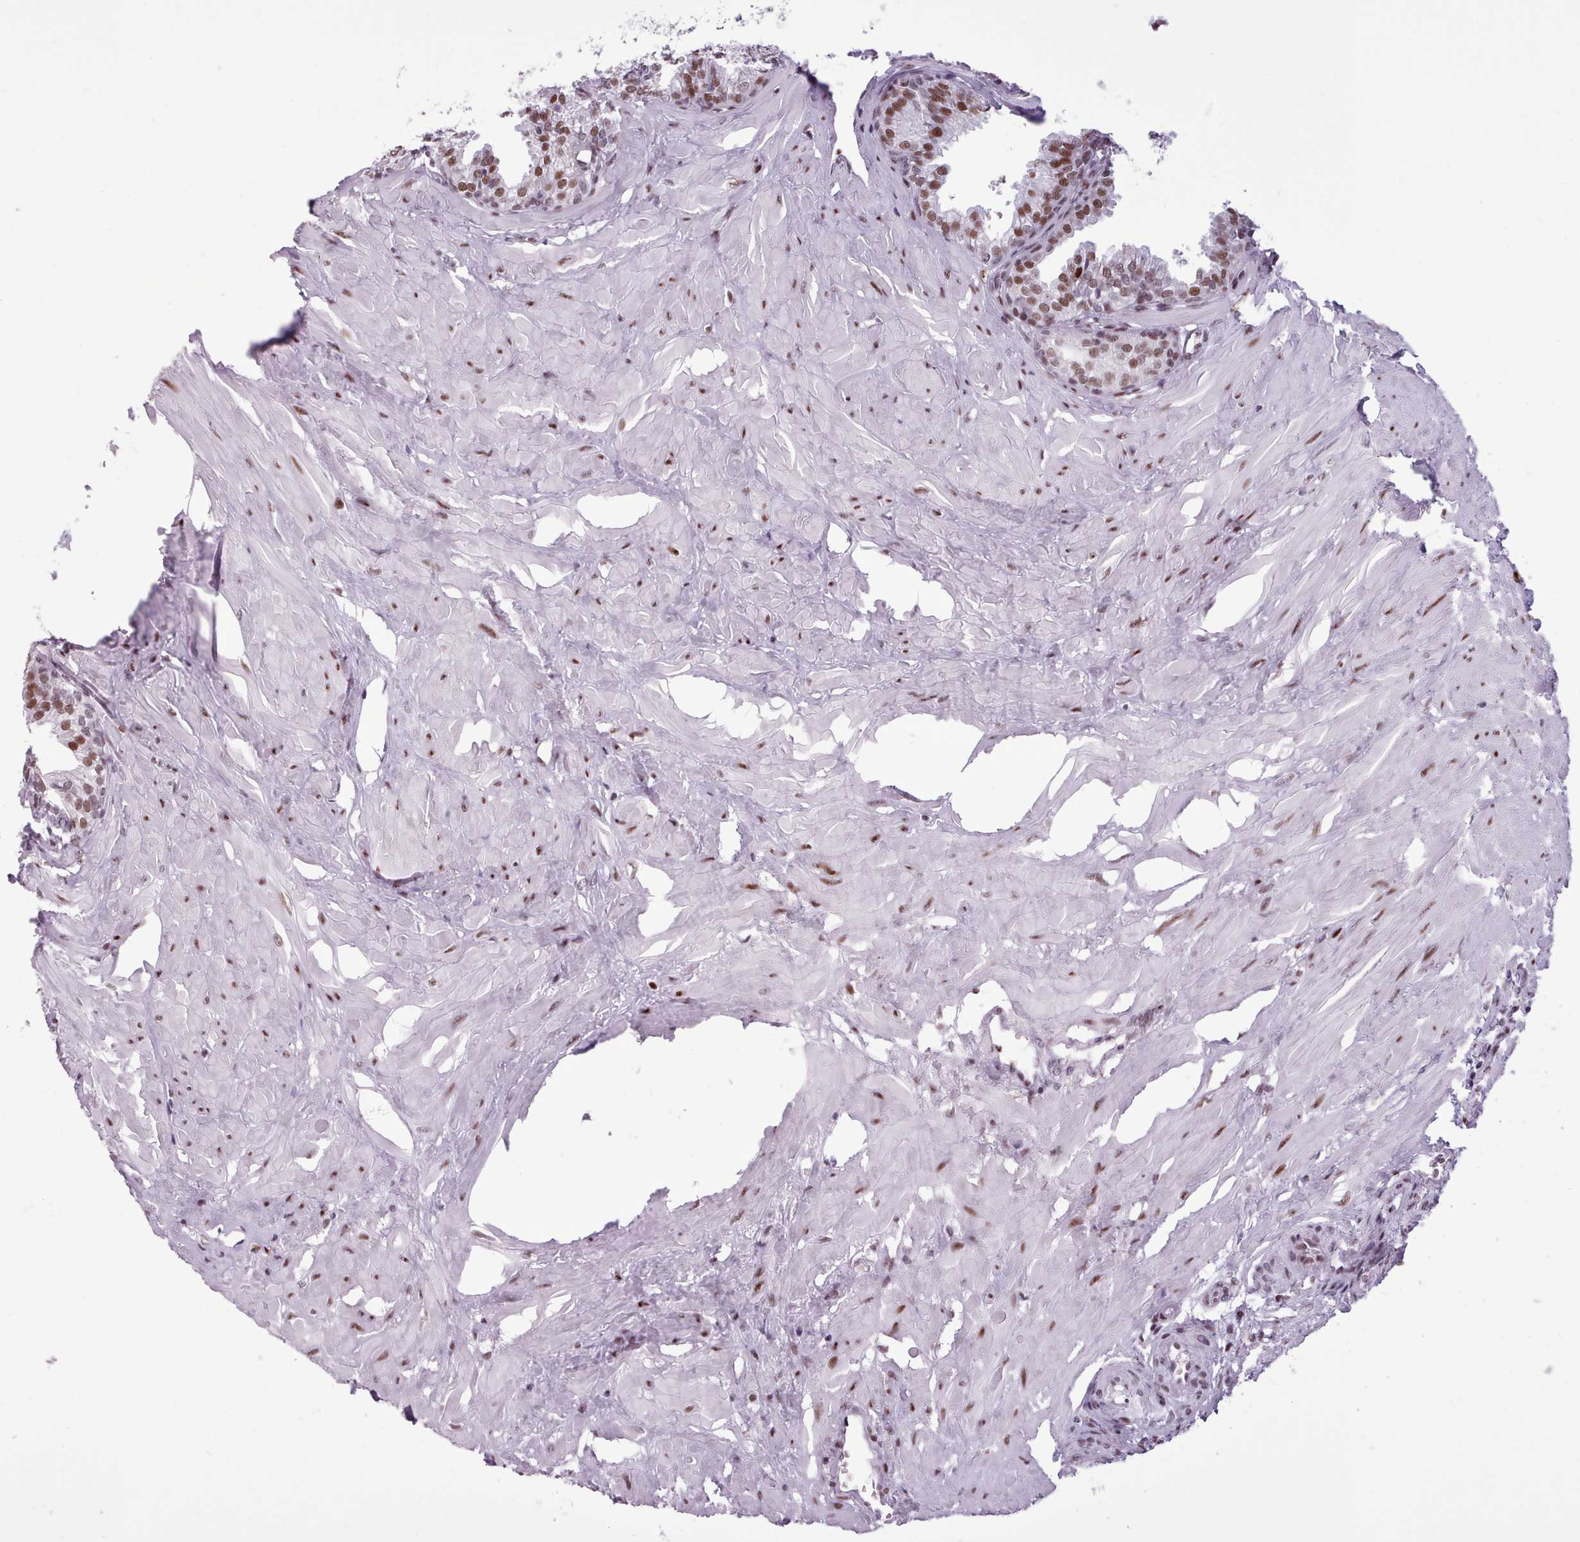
{"staining": {"intensity": "moderate", "quantity": ">75%", "location": "nuclear"}, "tissue": "prostate", "cell_type": "Glandular cells", "image_type": "normal", "snomed": [{"axis": "morphology", "description": "Normal tissue, NOS"}, {"axis": "topography", "description": "Prostate"}, {"axis": "topography", "description": "Peripheral nerve tissue"}], "caption": "About >75% of glandular cells in unremarkable prostate exhibit moderate nuclear protein positivity as visualized by brown immunohistochemical staining.", "gene": "SRSF4", "patient": {"sex": "male", "age": 55}}